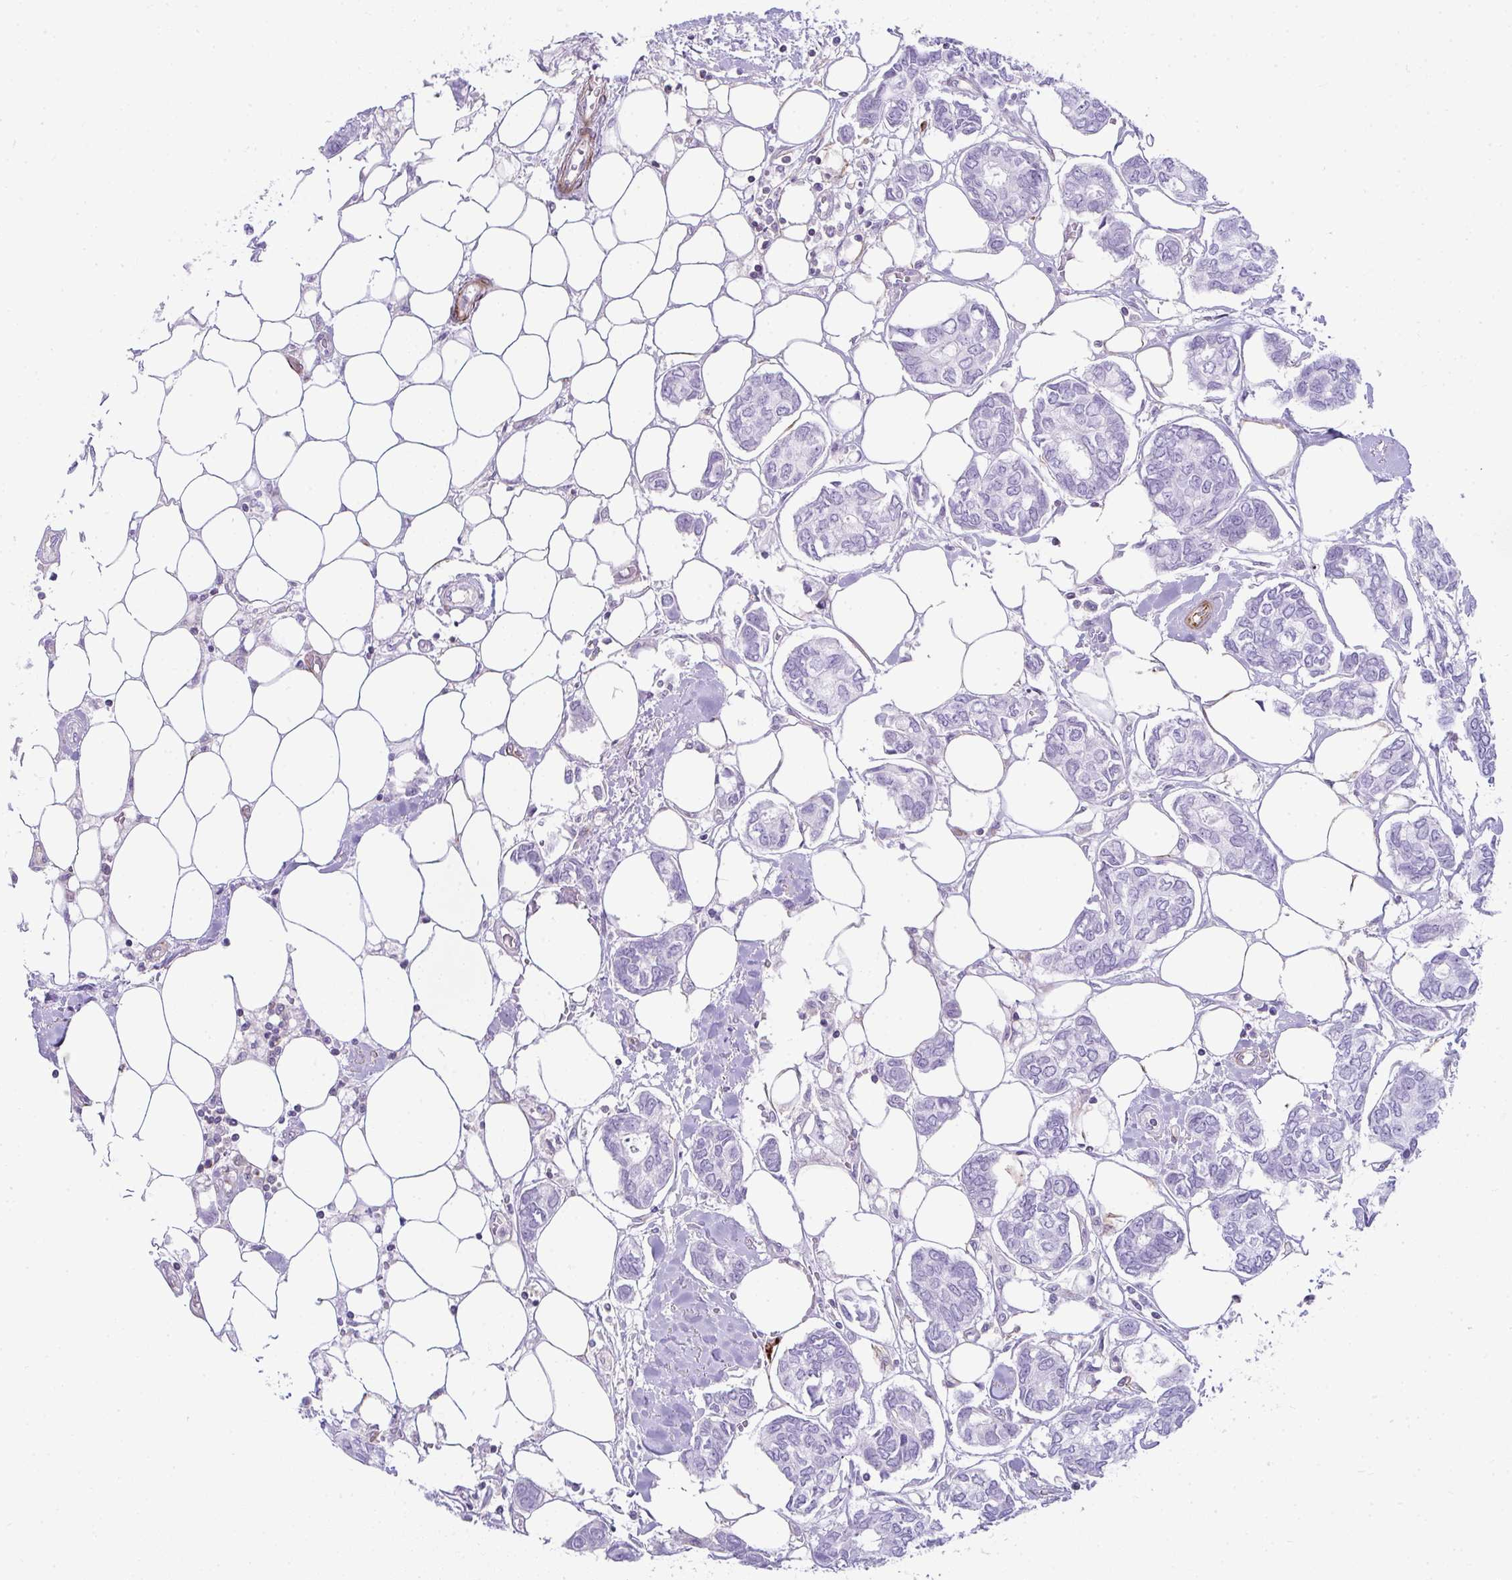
{"staining": {"intensity": "negative", "quantity": "none", "location": "none"}, "tissue": "breast cancer", "cell_type": "Tumor cells", "image_type": "cancer", "snomed": [{"axis": "morphology", "description": "Duct carcinoma"}, {"axis": "topography", "description": "Breast"}], "caption": "IHC photomicrograph of neoplastic tissue: human breast cancer stained with DAB demonstrates no significant protein staining in tumor cells.", "gene": "CDRT15", "patient": {"sex": "female", "age": 73}}